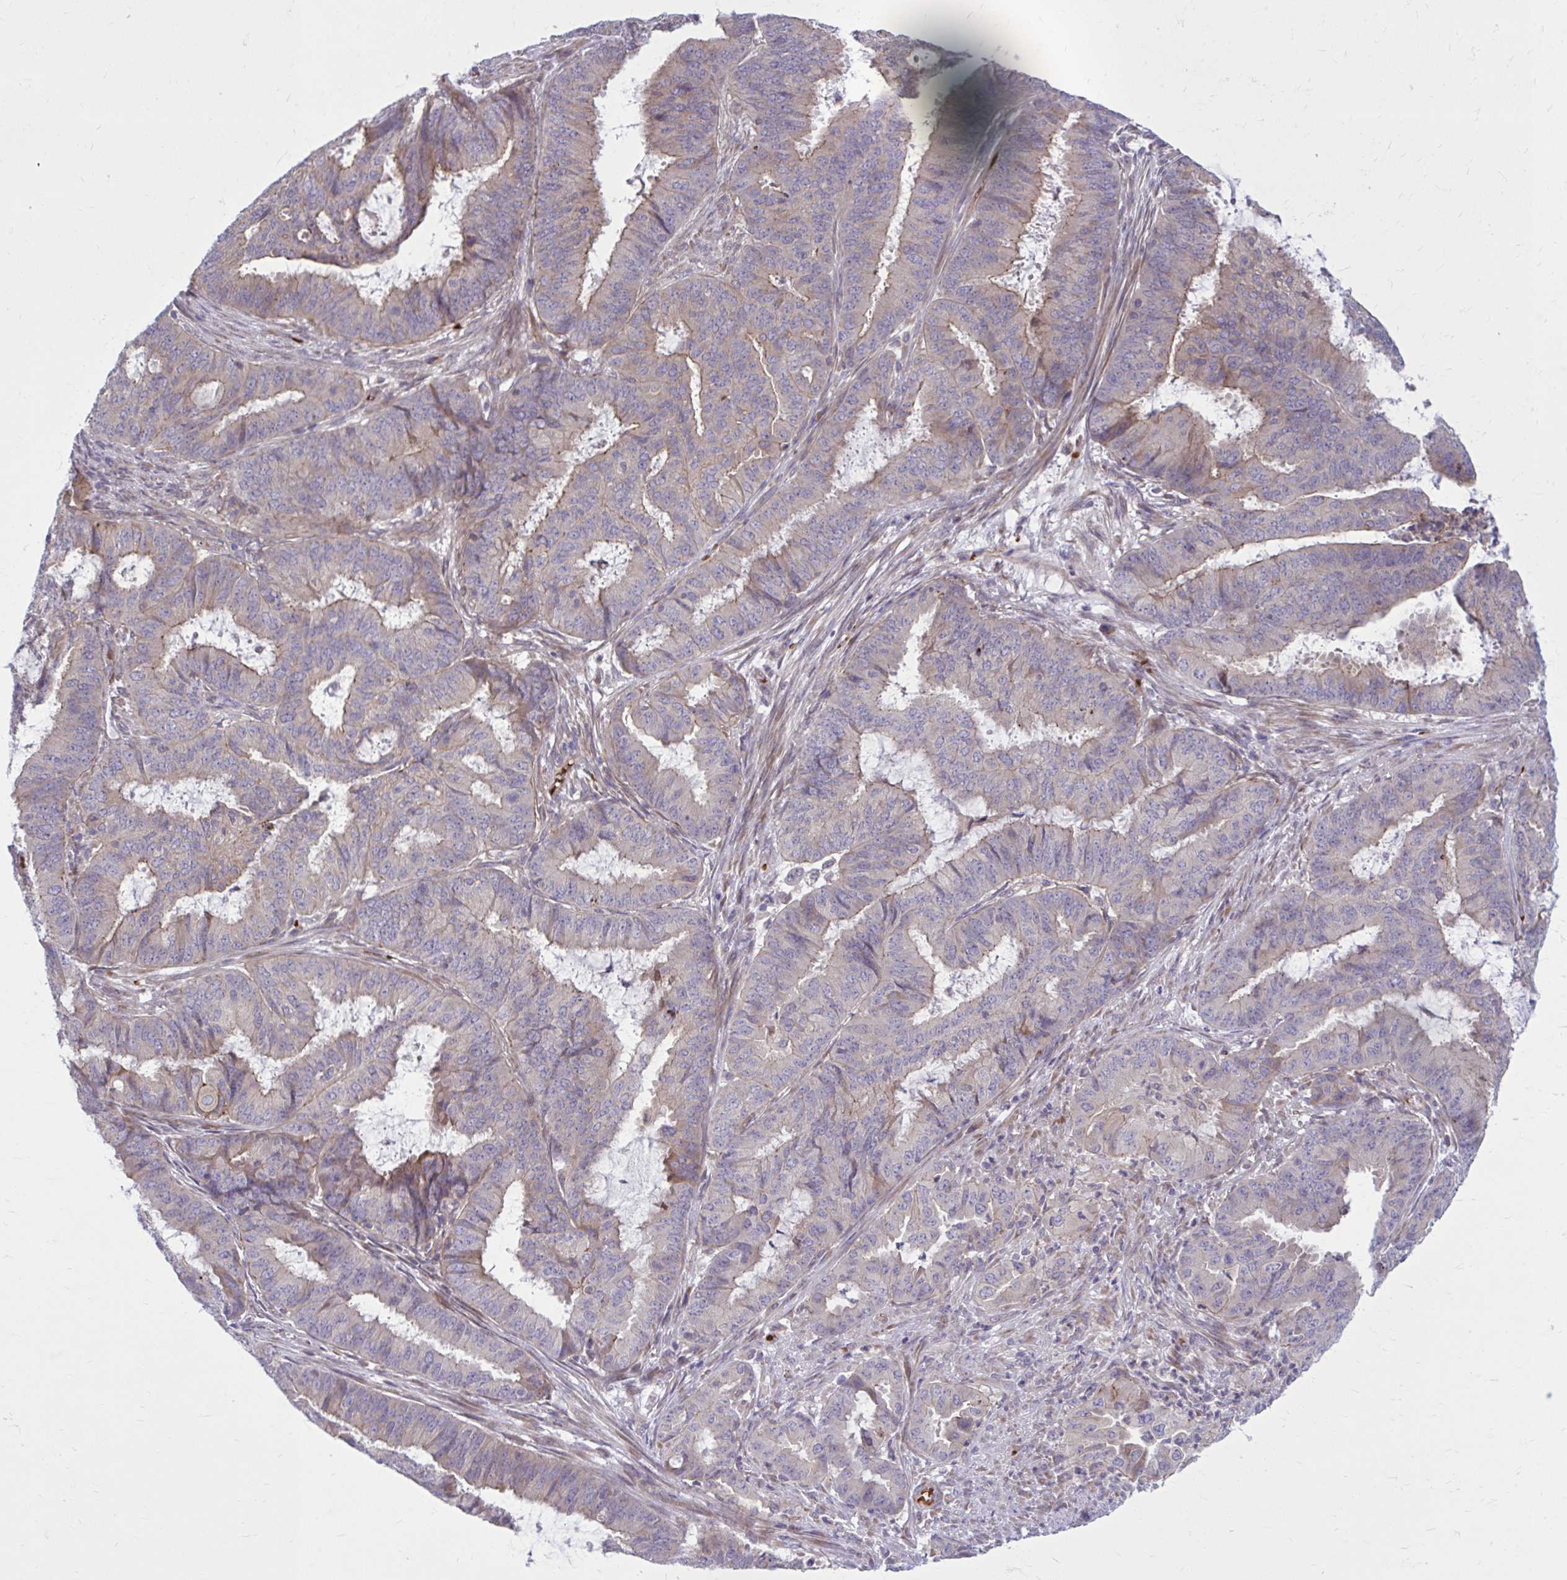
{"staining": {"intensity": "moderate", "quantity": "<25%", "location": "cytoplasmic/membranous"}, "tissue": "endometrial cancer", "cell_type": "Tumor cells", "image_type": "cancer", "snomed": [{"axis": "morphology", "description": "Adenocarcinoma, NOS"}, {"axis": "topography", "description": "Endometrium"}], "caption": "This is an image of immunohistochemistry (IHC) staining of endometrial adenocarcinoma, which shows moderate positivity in the cytoplasmic/membranous of tumor cells.", "gene": "SNF8", "patient": {"sex": "female", "age": 51}}